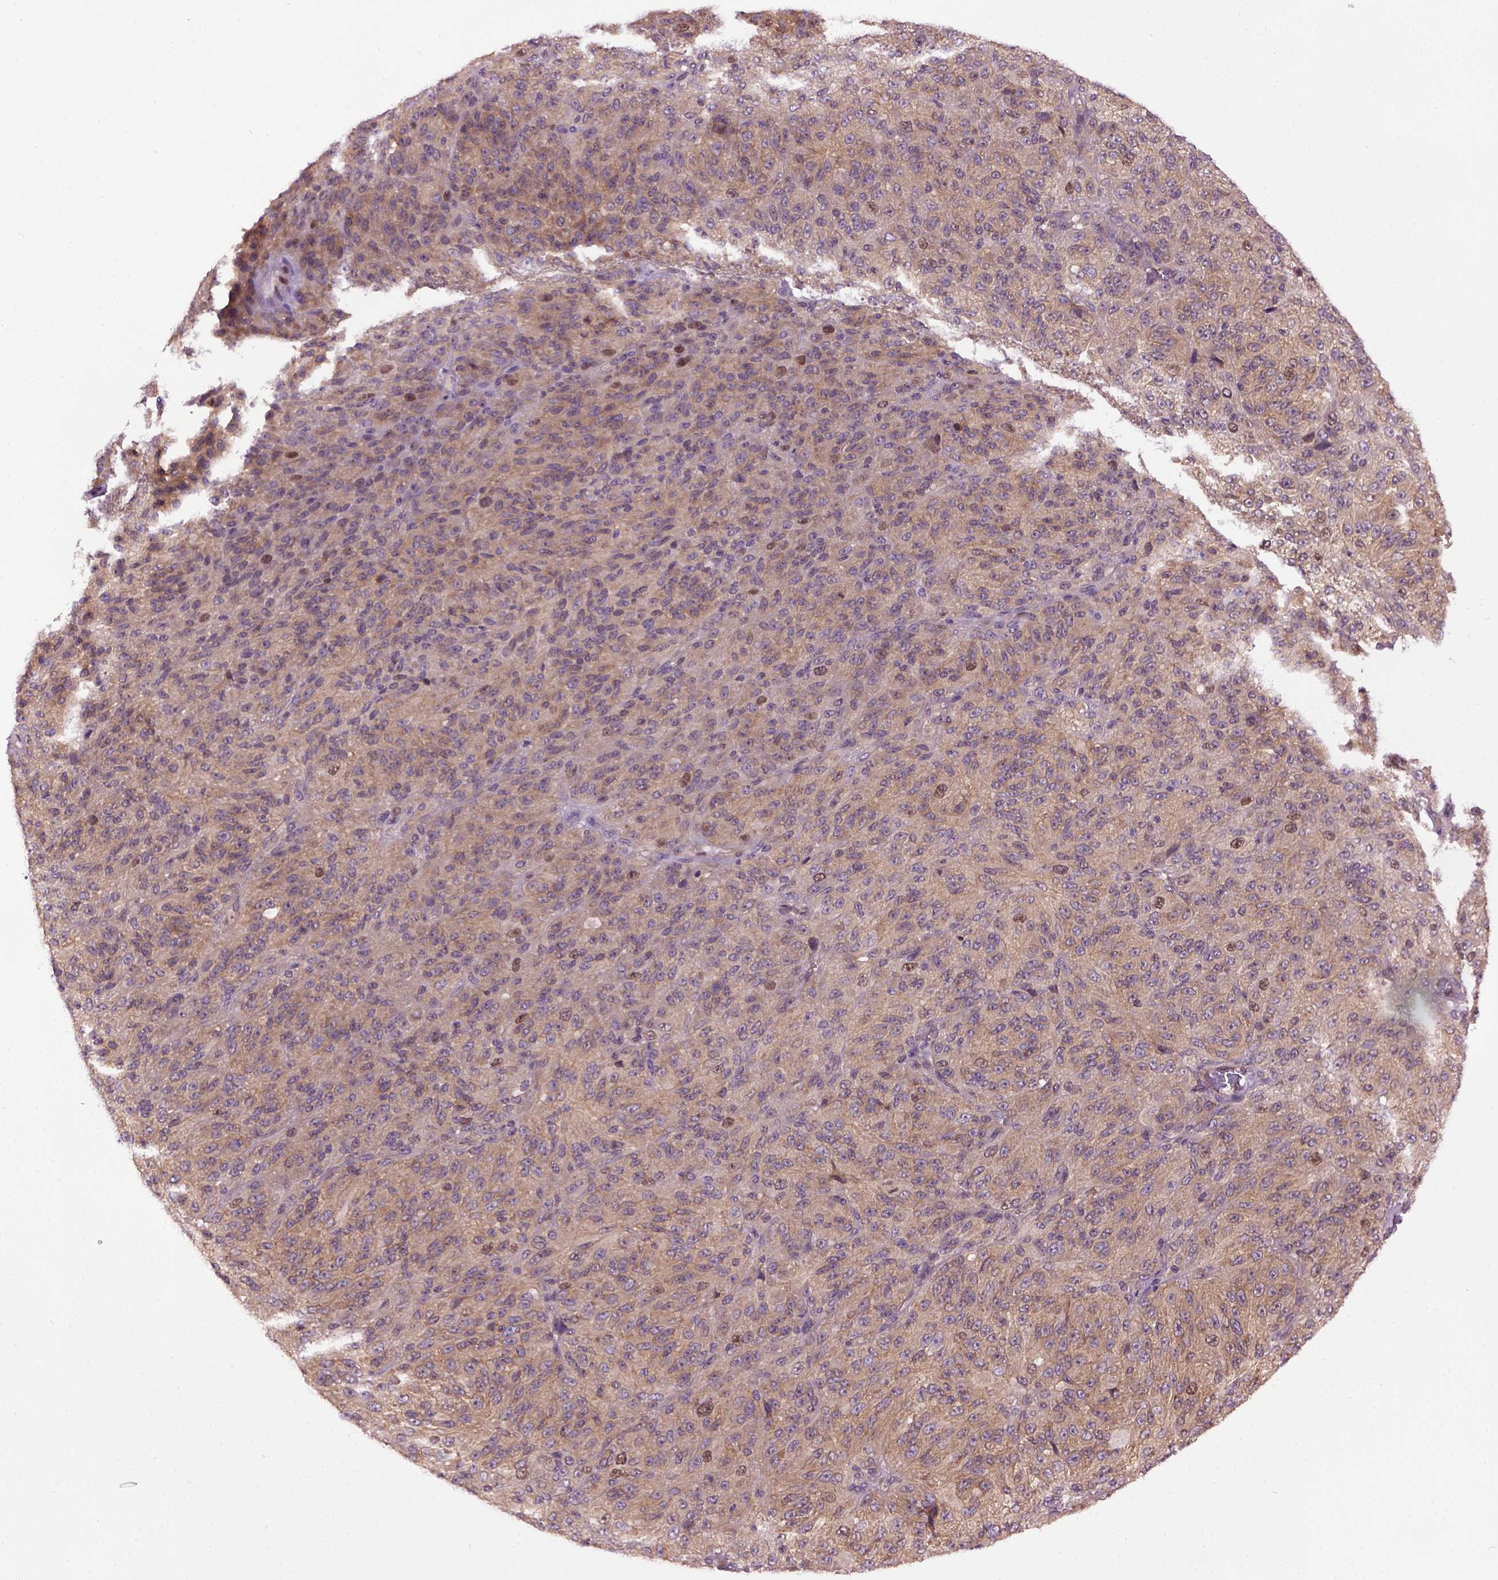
{"staining": {"intensity": "moderate", "quantity": ">75%", "location": "cytoplasmic/membranous"}, "tissue": "melanoma", "cell_type": "Tumor cells", "image_type": "cancer", "snomed": [{"axis": "morphology", "description": "Malignant melanoma, Metastatic site"}, {"axis": "topography", "description": "Brain"}], "caption": "Melanoma stained with DAB immunohistochemistry demonstrates medium levels of moderate cytoplasmic/membranous expression in about >75% of tumor cells. Immunohistochemistry stains the protein in brown and the nuclei are stained blue.", "gene": "WDR48", "patient": {"sex": "female", "age": 56}}